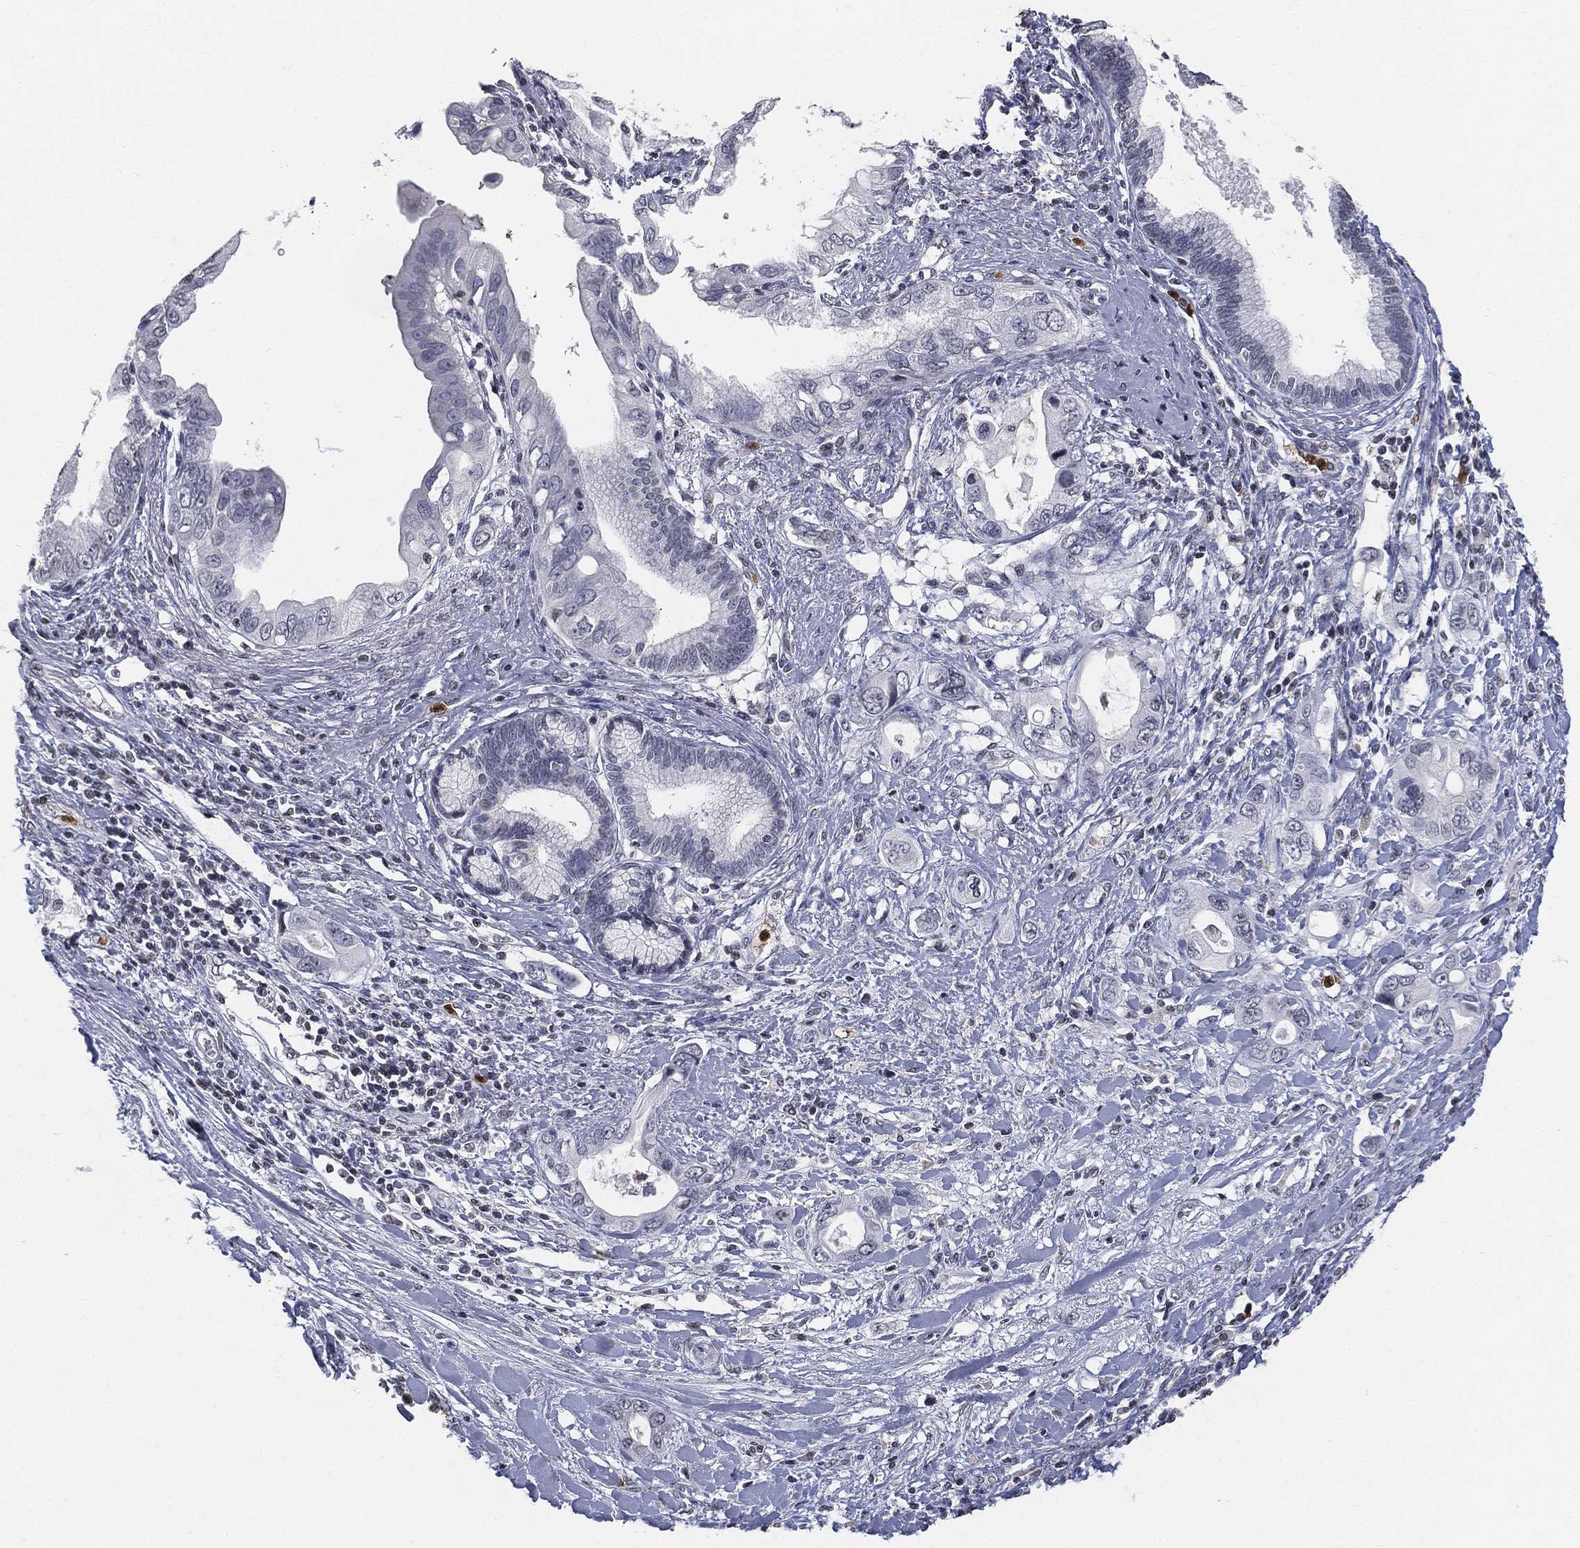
{"staining": {"intensity": "negative", "quantity": "none", "location": "none"}, "tissue": "pancreatic cancer", "cell_type": "Tumor cells", "image_type": "cancer", "snomed": [{"axis": "morphology", "description": "Adenocarcinoma, NOS"}, {"axis": "topography", "description": "Pancreas"}], "caption": "This is a histopathology image of immunohistochemistry (IHC) staining of pancreatic cancer, which shows no positivity in tumor cells. (DAB (3,3'-diaminobenzidine) IHC with hematoxylin counter stain).", "gene": "ARG1", "patient": {"sex": "female", "age": 56}}